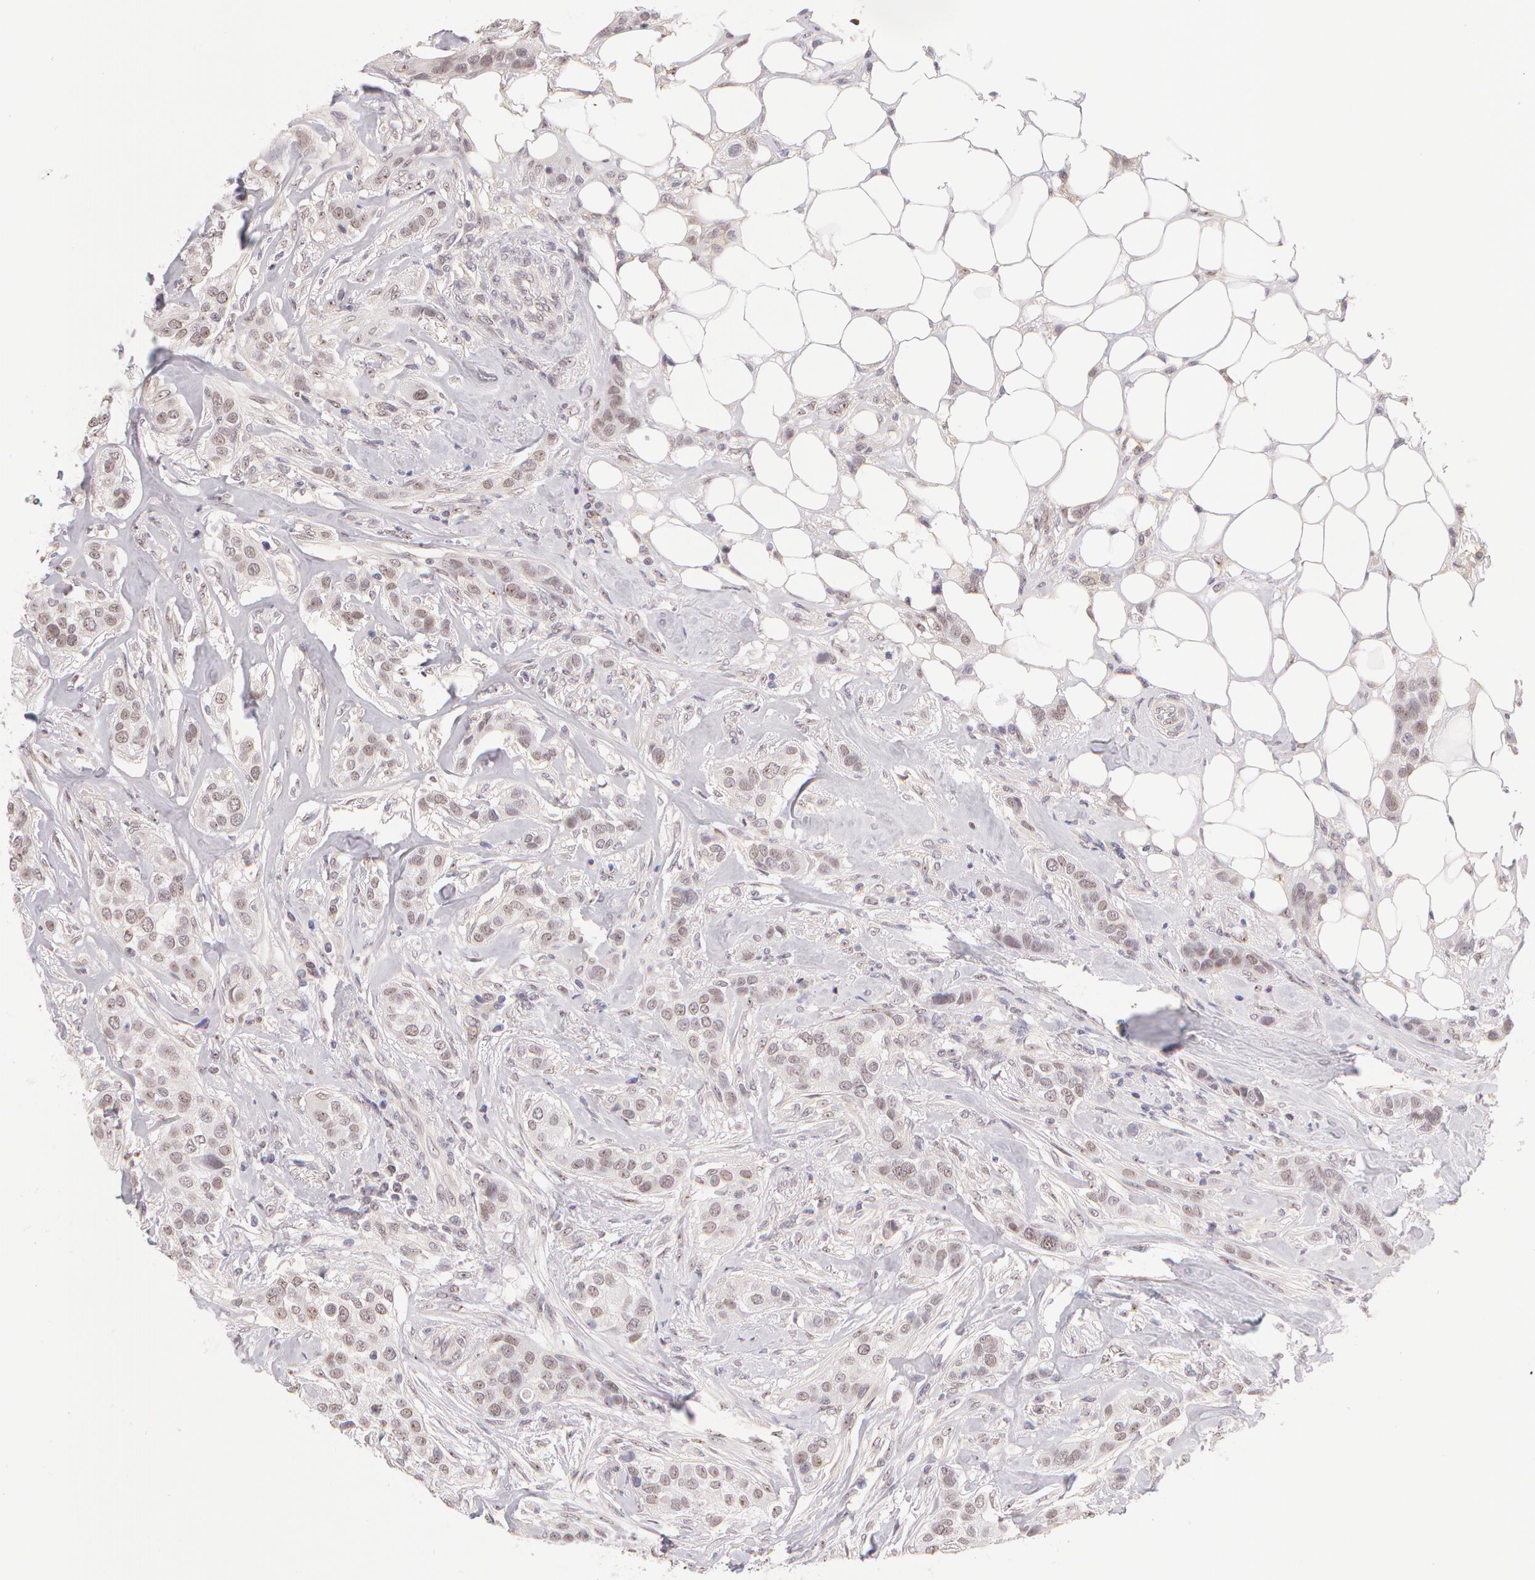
{"staining": {"intensity": "weak", "quantity": "<25%", "location": "nuclear"}, "tissue": "breast cancer", "cell_type": "Tumor cells", "image_type": "cancer", "snomed": [{"axis": "morphology", "description": "Duct carcinoma"}, {"axis": "topography", "description": "Breast"}], "caption": "Tumor cells are negative for brown protein staining in breast infiltrating ductal carcinoma. Brightfield microscopy of immunohistochemistry stained with DAB (brown) and hematoxylin (blue), captured at high magnification.", "gene": "ZNF597", "patient": {"sex": "female", "age": 45}}